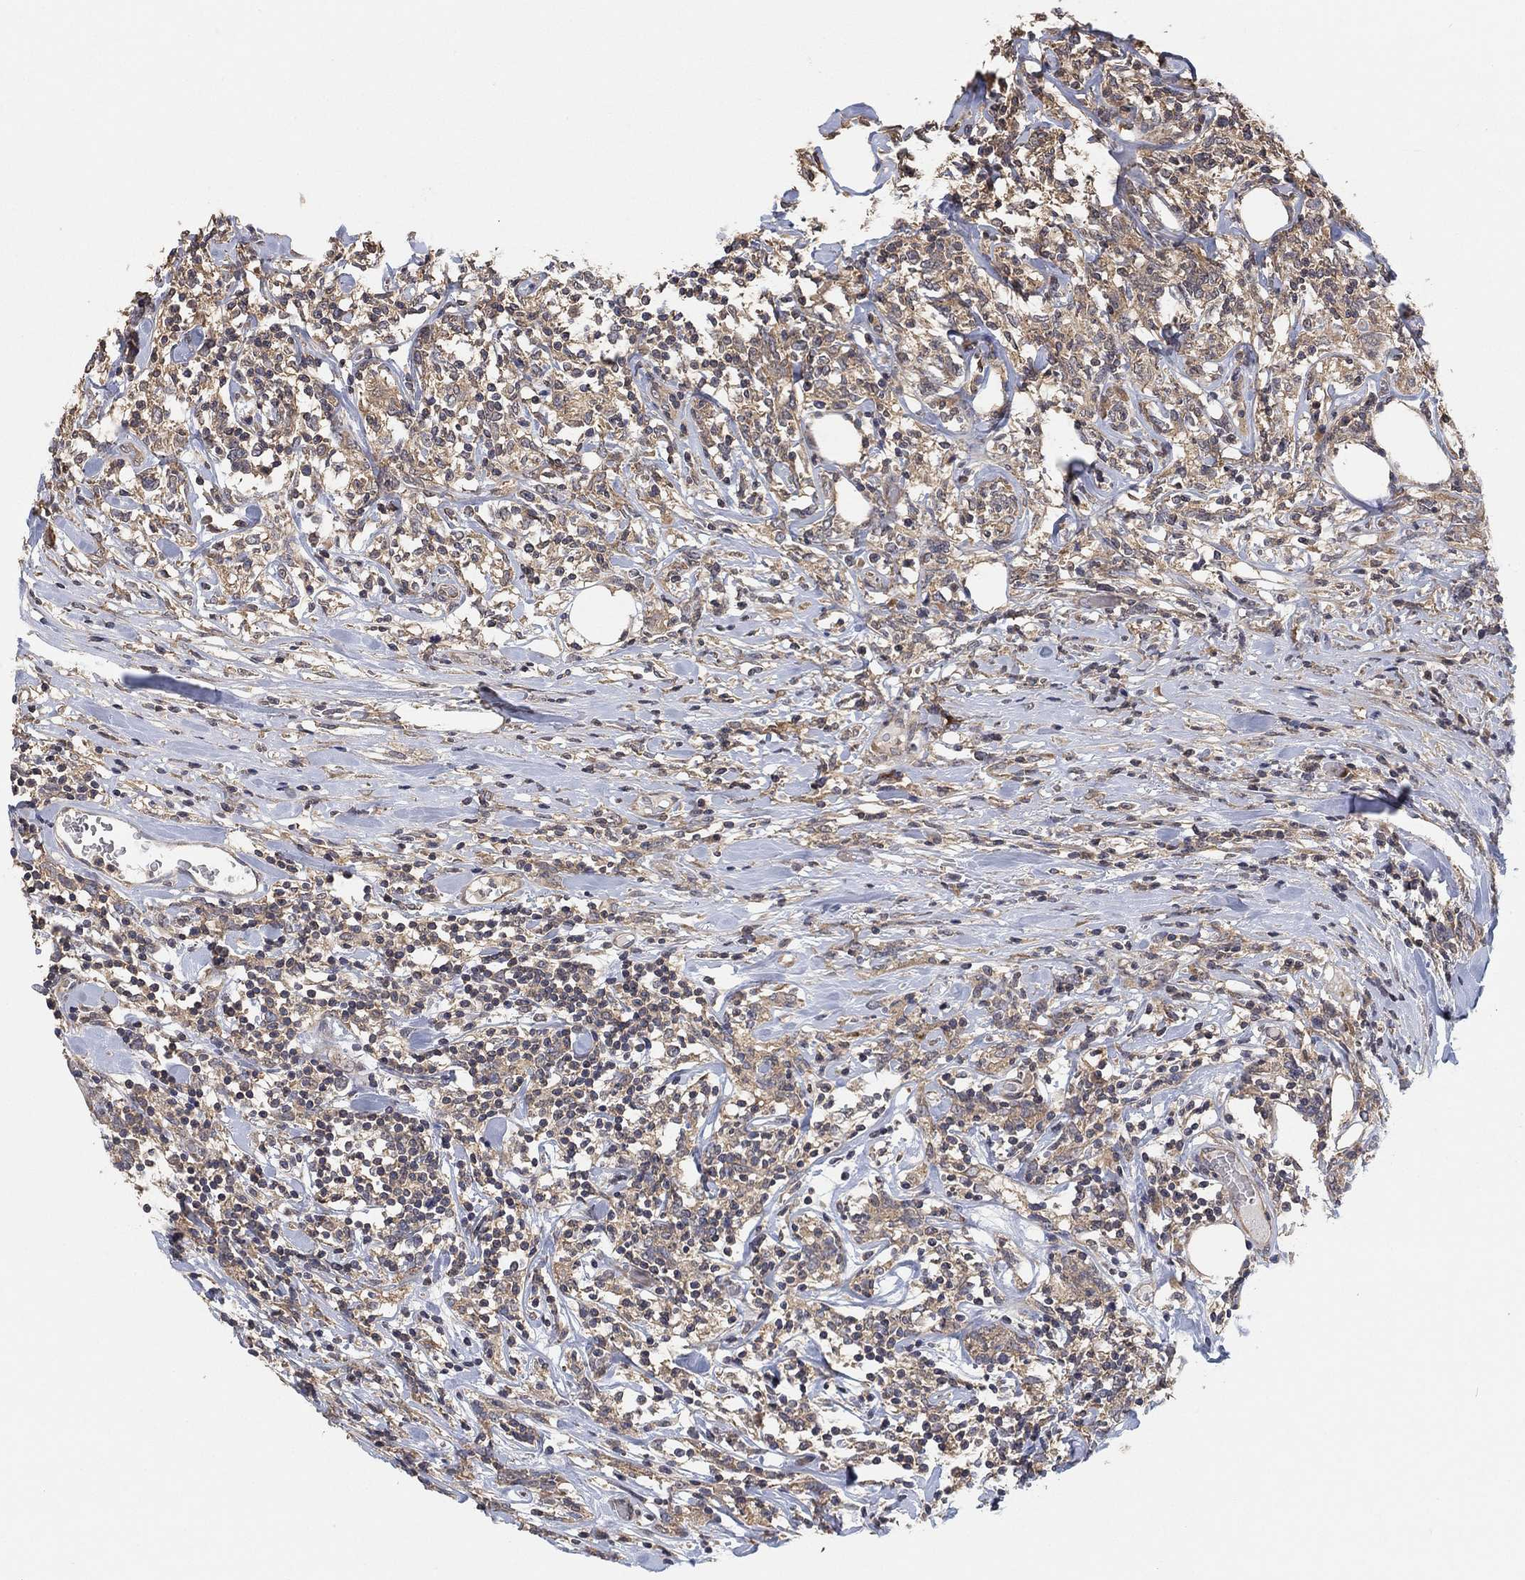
{"staining": {"intensity": "weak", "quantity": "25%-75%", "location": "cytoplasmic/membranous"}, "tissue": "lymphoma", "cell_type": "Tumor cells", "image_type": "cancer", "snomed": [{"axis": "morphology", "description": "Malignant lymphoma, non-Hodgkin's type, High grade"}, {"axis": "topography", "description": "Lymph node"}], "caption": "Weak cytoplasmic/membranous protein expression is present in about 25%-75% of tumor cells in lymphoma. The protein of interest is shown in brown color, while the nuclei are stained blue.", "gene": "CCDC43", "patient": {"sex": "female", "age": 84}}